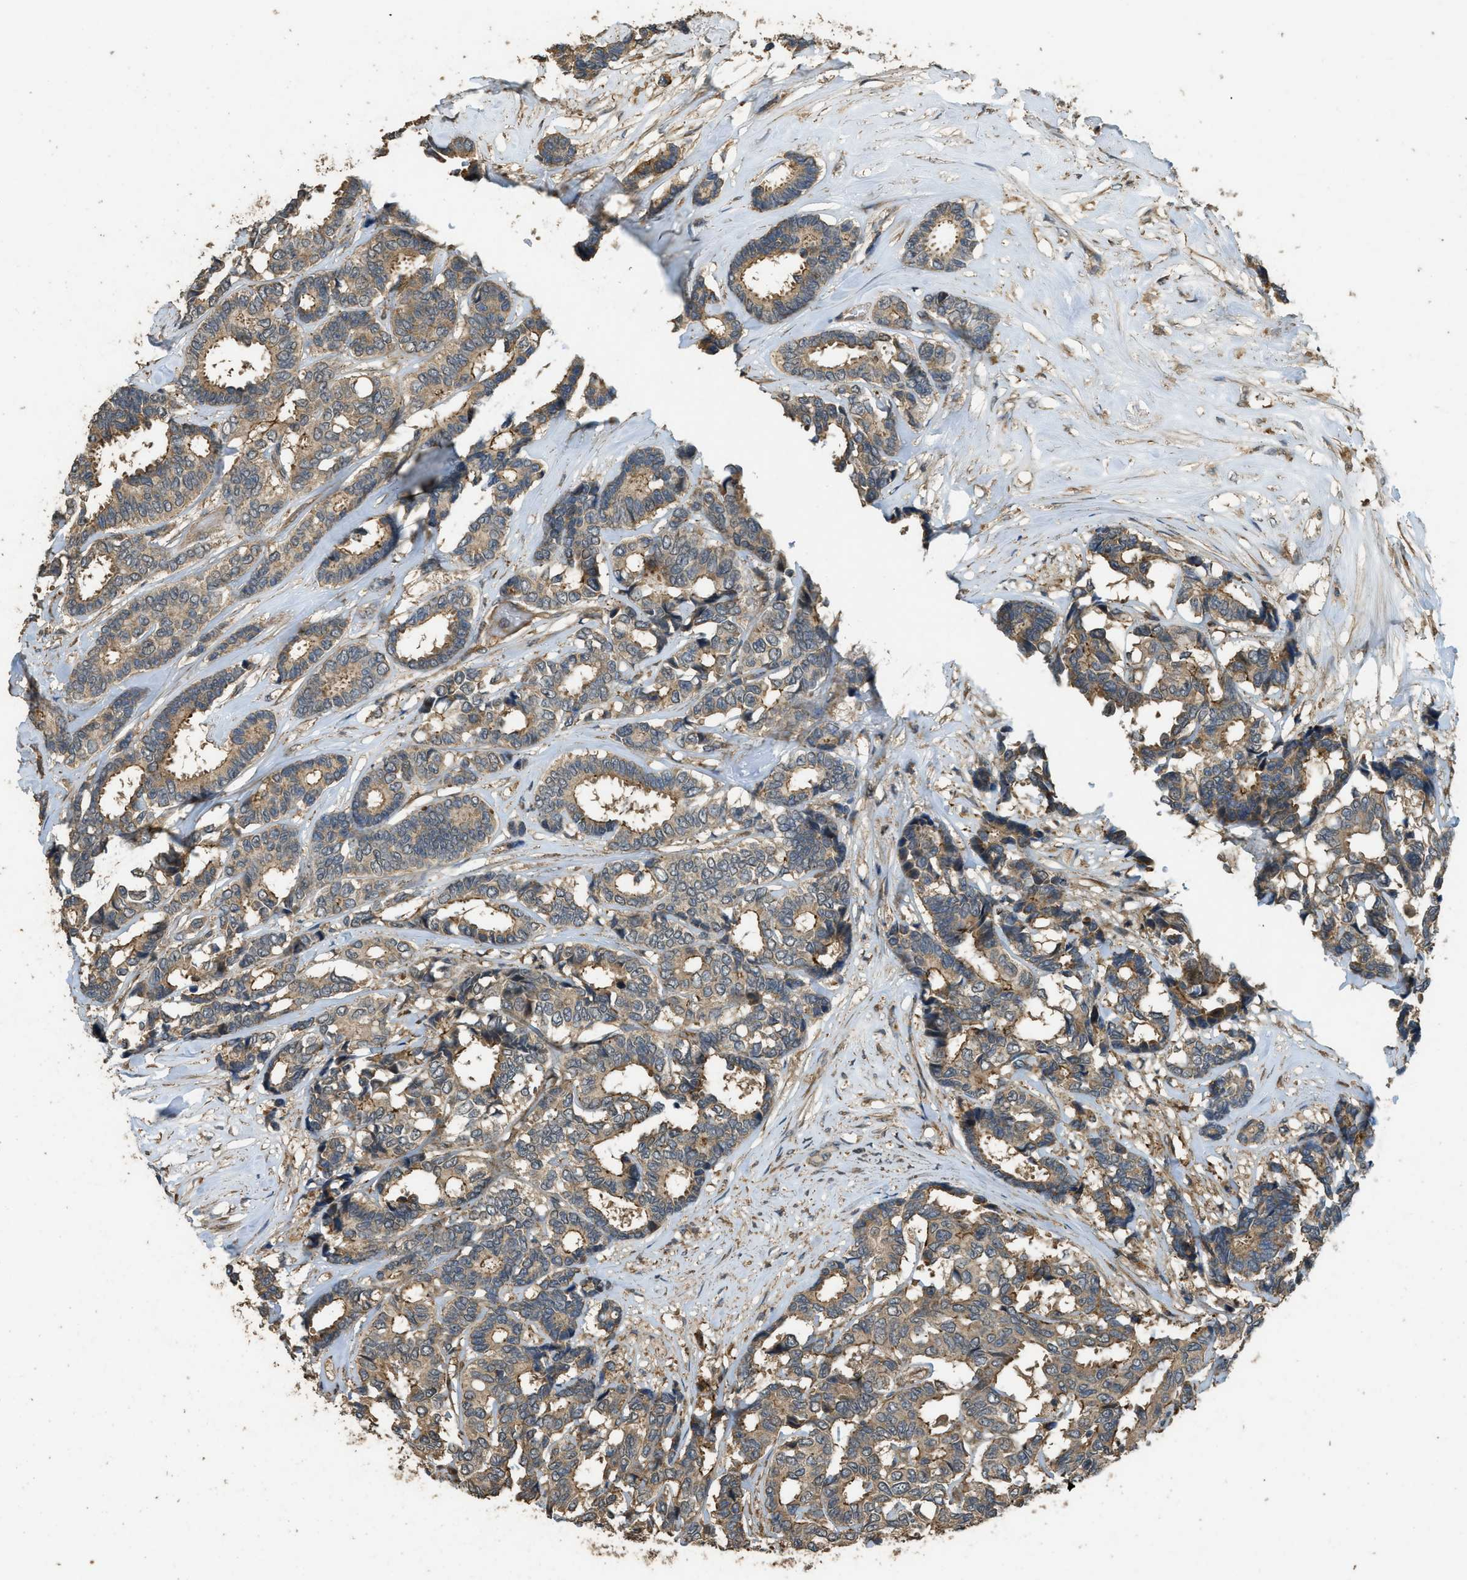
{"staining": {"intensity": "moderate", "quantity": ">75%", "location": "cytoplasmic/membranous"}, "tissue": "breast cancer", "cell_type": "Tumor cells", "image_type": "cancer", "snomed": [{"axis": "morphology", "description": "Duct carcinoma"}, {"axis": "topography", "description": "Breast"}], "caption": "An IHC photomicrograph of tumor tissue is shown. Protein staining in brown highlights moderate cytoplasmic/membranous positivity in breast cancer (infiltrating ductal carcinoma) within tumor cells. (Stains: DAB (3,3'-diaminobenzidine) in brown, nuclei in blue, Microscopy: brightfield microscopy at high magnification).", "gene": "PPP6R3", "patient": {"sex": "female", "age": 87}}